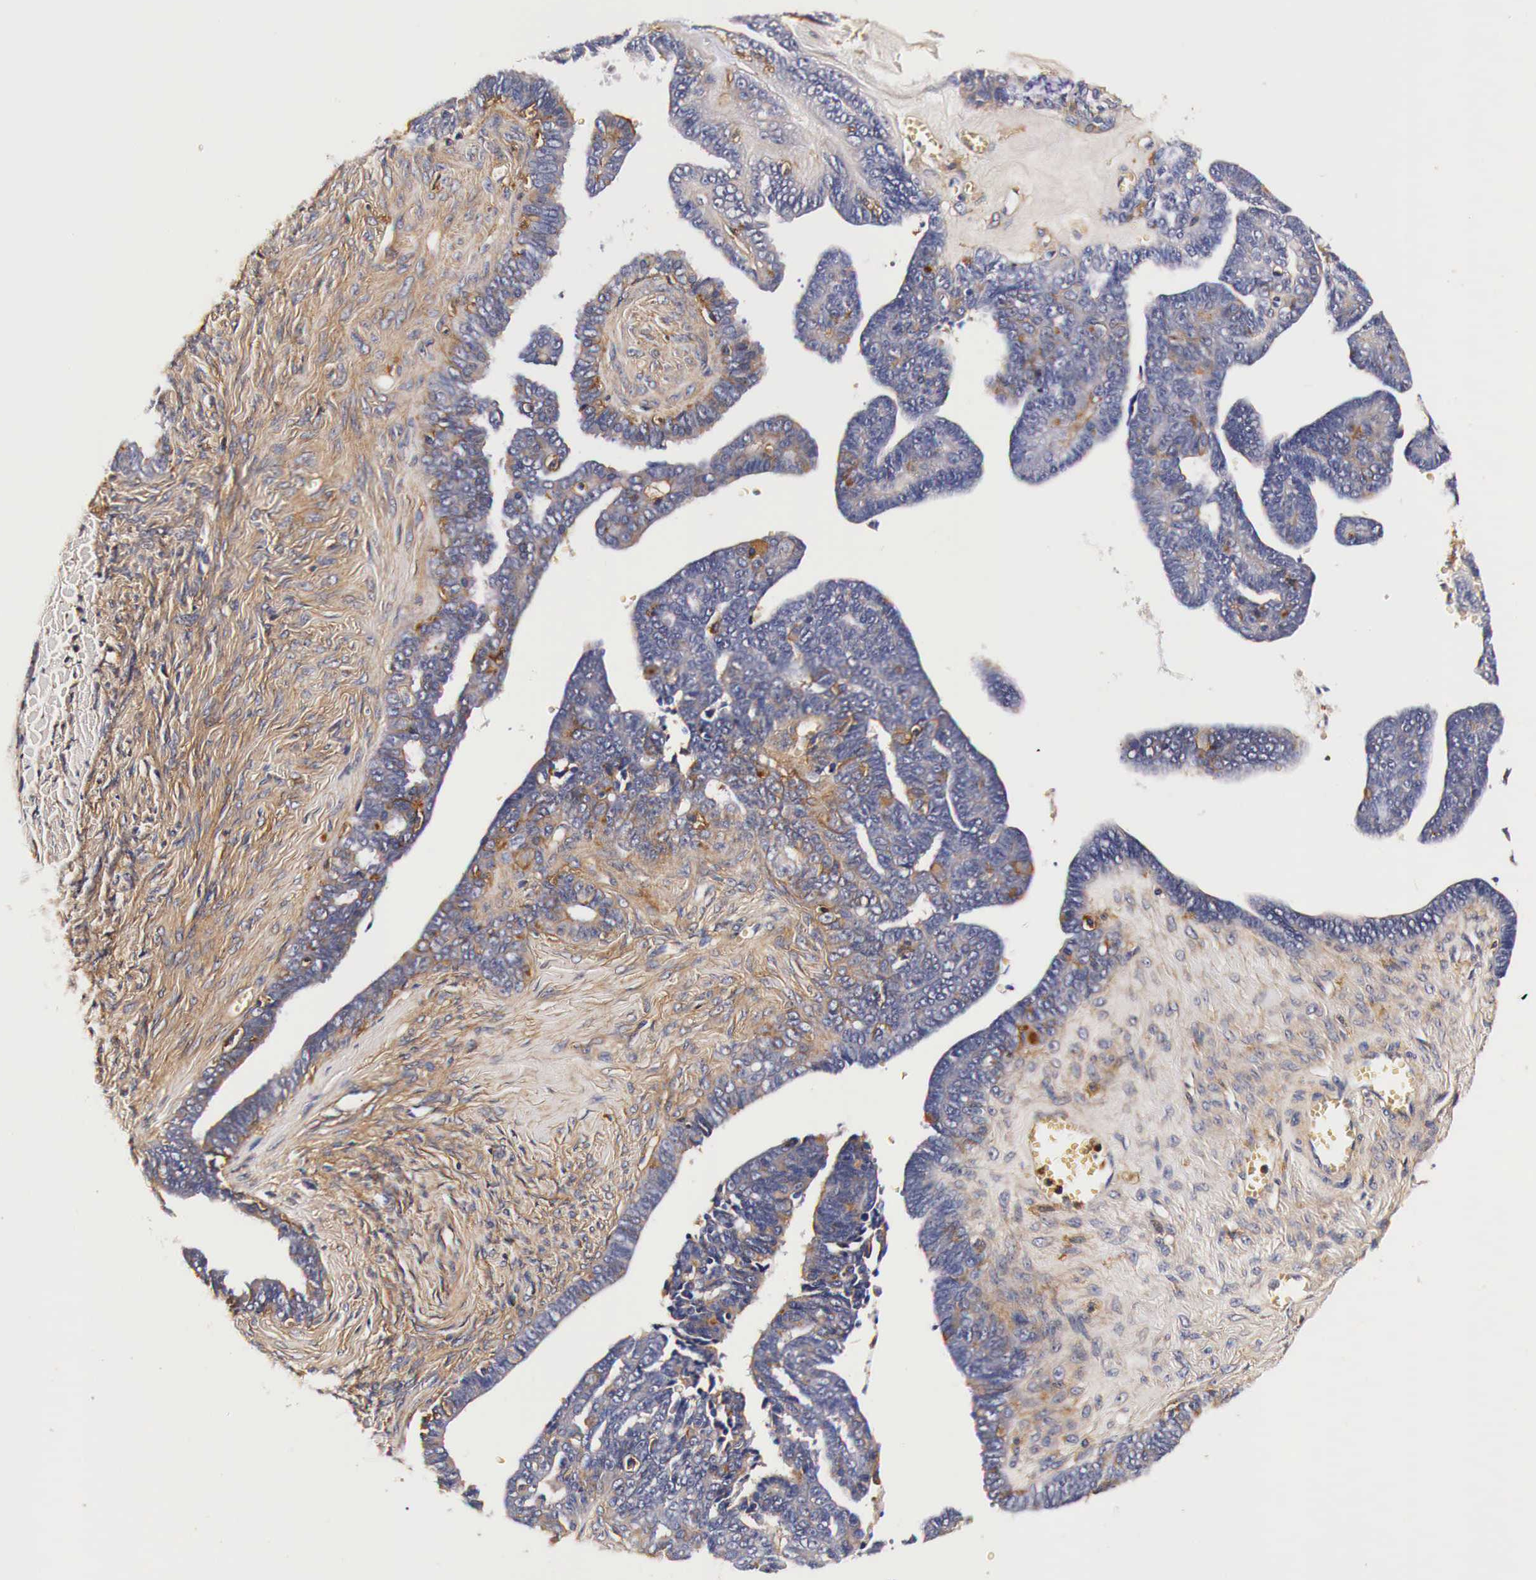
{"staining": {"intensity": "negative", "quantity": "none", "location": "none"}, "tissue": "ovarian cancer", "cell_type": "Tumor cells", "image_type": "cancer", "snomed": [{"axis": "morphology", "description": "Cystadenocarcinoma, serous, NOS"}, {"axis": "topography", "description": "Ovary"}], "caption": "There is no significant expression in tumor cells of ovarian cancer (serous cystadenocarcinoma).", "gene": "RP2", "patient": {"sex": "female", "age": 71}}